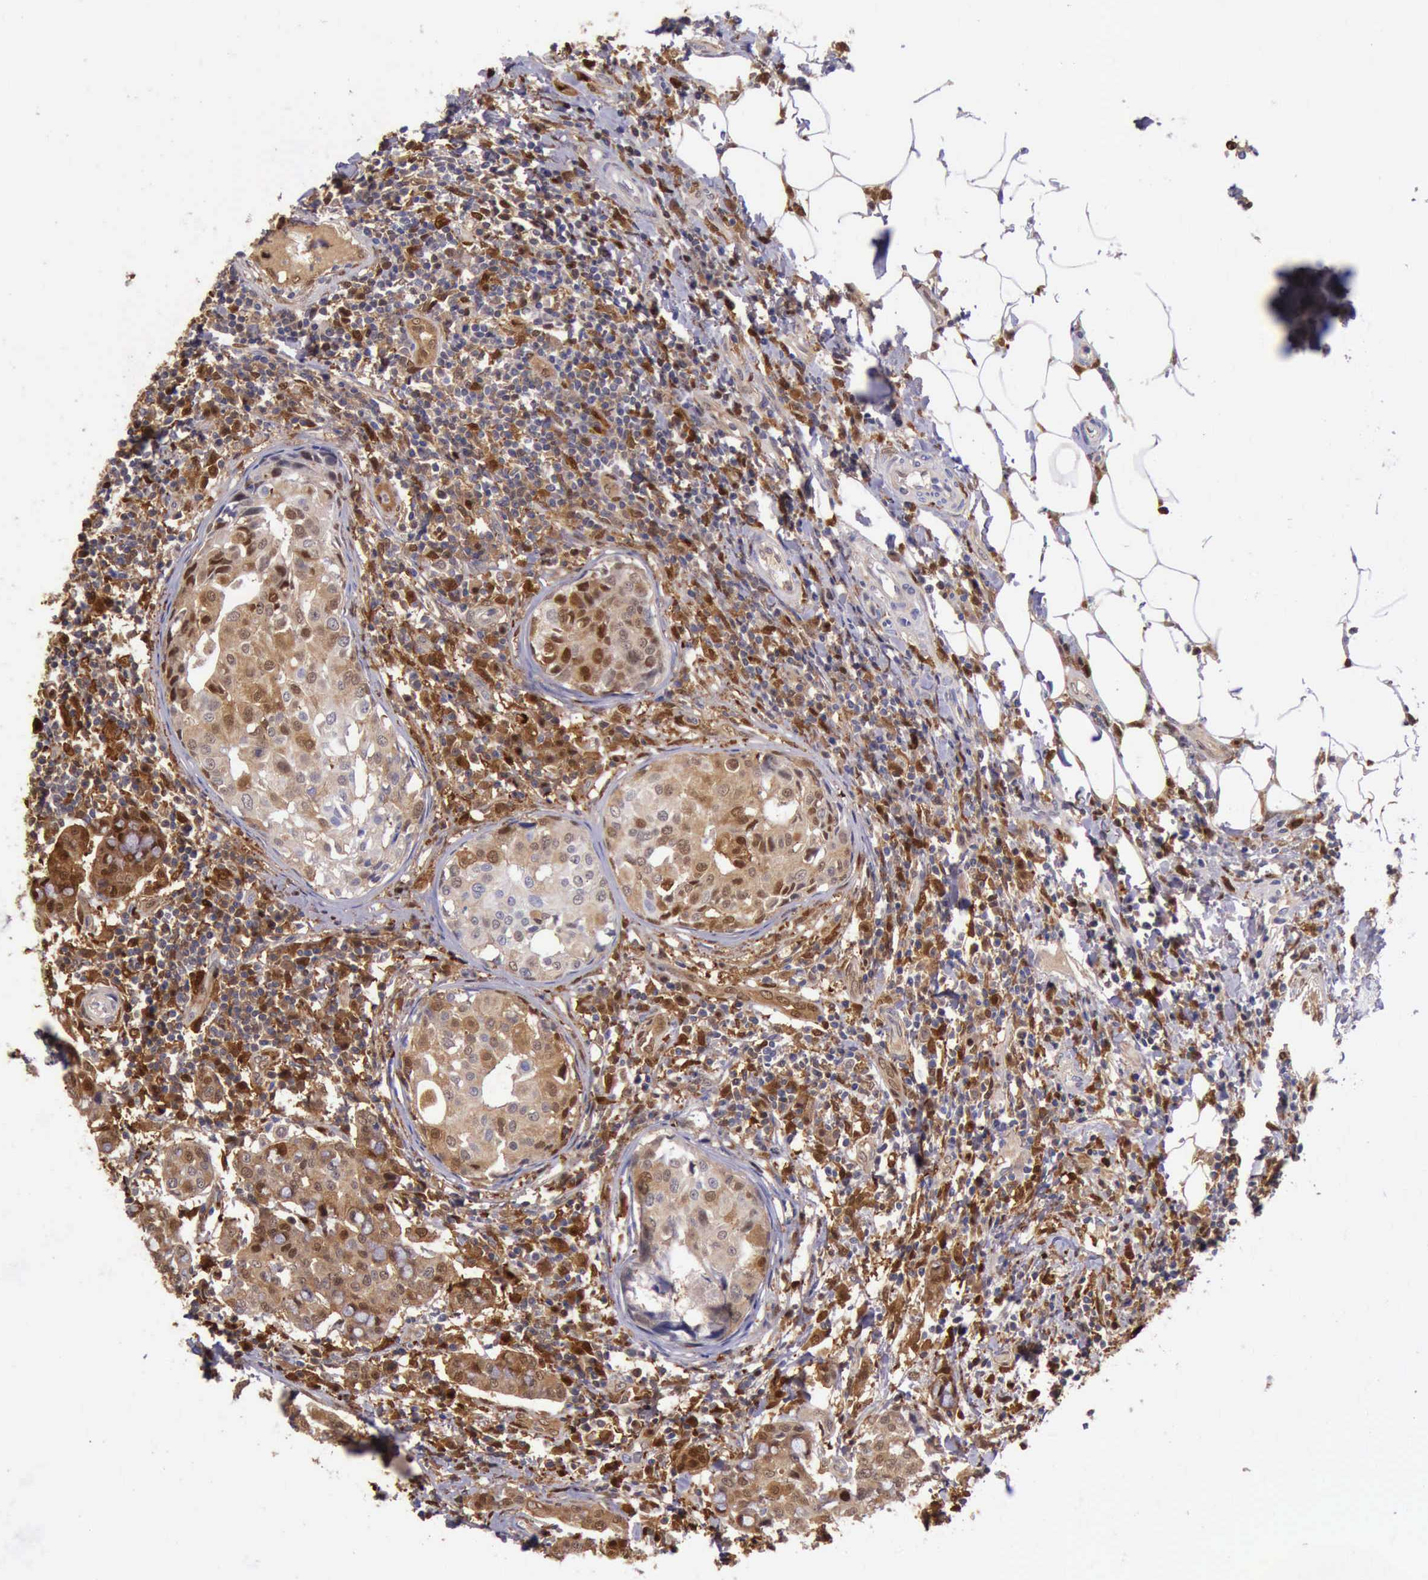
{"staining": {"intensity": "strong", "quantity": "25%-75%", "location": "cytoplasmic/membranous,nuclear"}, "tissue": "breast cancer", "cell_type": "Tumor cells", "image_type": "cancer", "snomed": [{"axis": "morphology", "description": "Duct carcinoma"}, {"axis": "topography", "description": "Breast"}], "caption": "The micrograph displays a brown stain indicating the presence of a protein in the cytoplasmic/membranous and nuclear of tumor cells in invasive ductal carcinoma (breast).", "gene": "TYMP", "patient": {"sex": "female", "age": 27}}